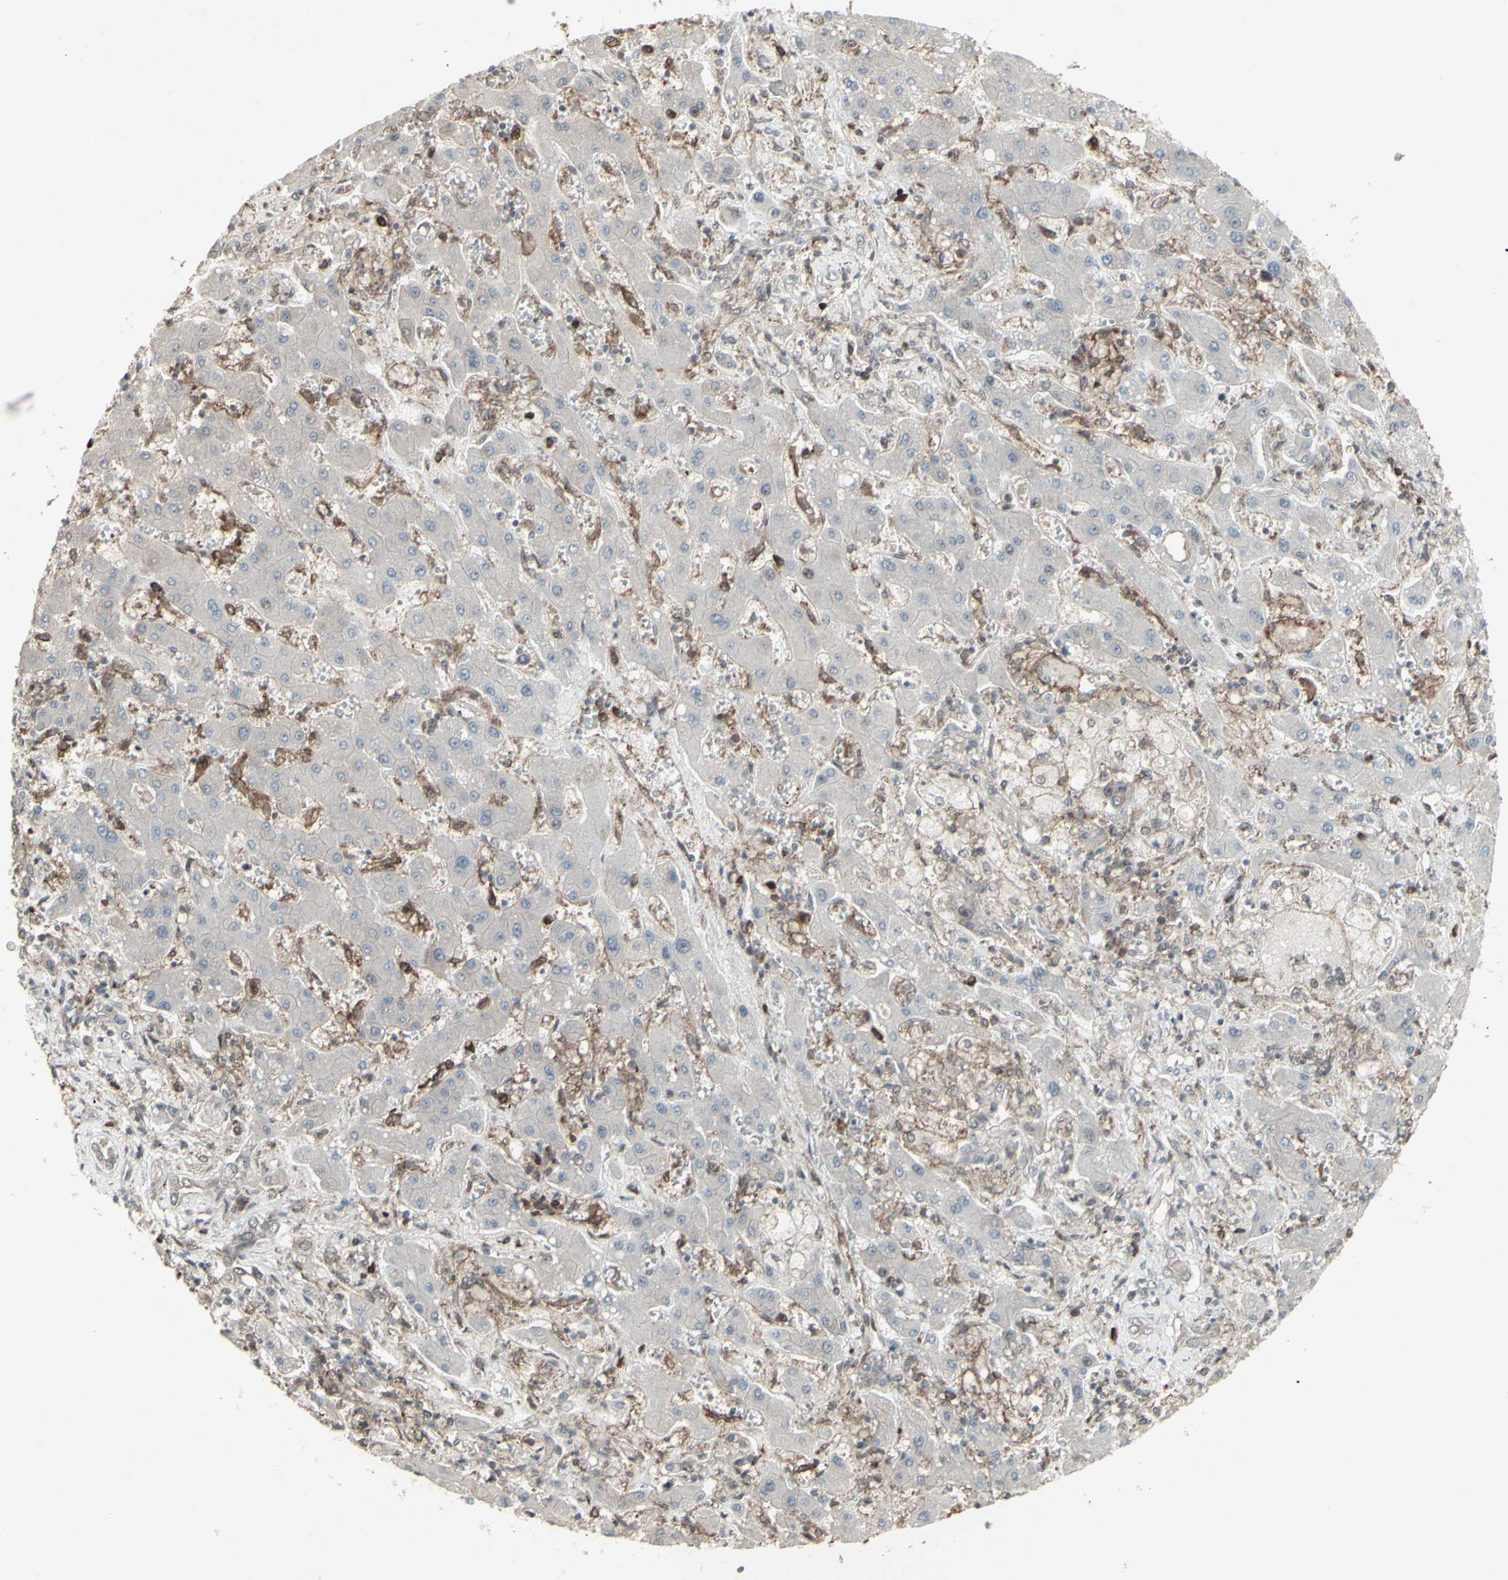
{"staining": {"intensity": "negative", "quantity": "none", "location": "none"}, "tissue": "liver cancer", "cell_type": "Tumor cells", "image_type": "cancer", "snomed": [{"axis": "morphology", "description": "Cholangiocarcinoma"}, {"axis": "topography", "description": "Liver"}], "caption": "High magnification brightfield microscopy of liver cancer stained with DAB (brown) and counterstained with hematoxylin (blue): tumor cells show no significant expression.", "gene": "CD33", "patient": {"sex": "male", "age": 50}}